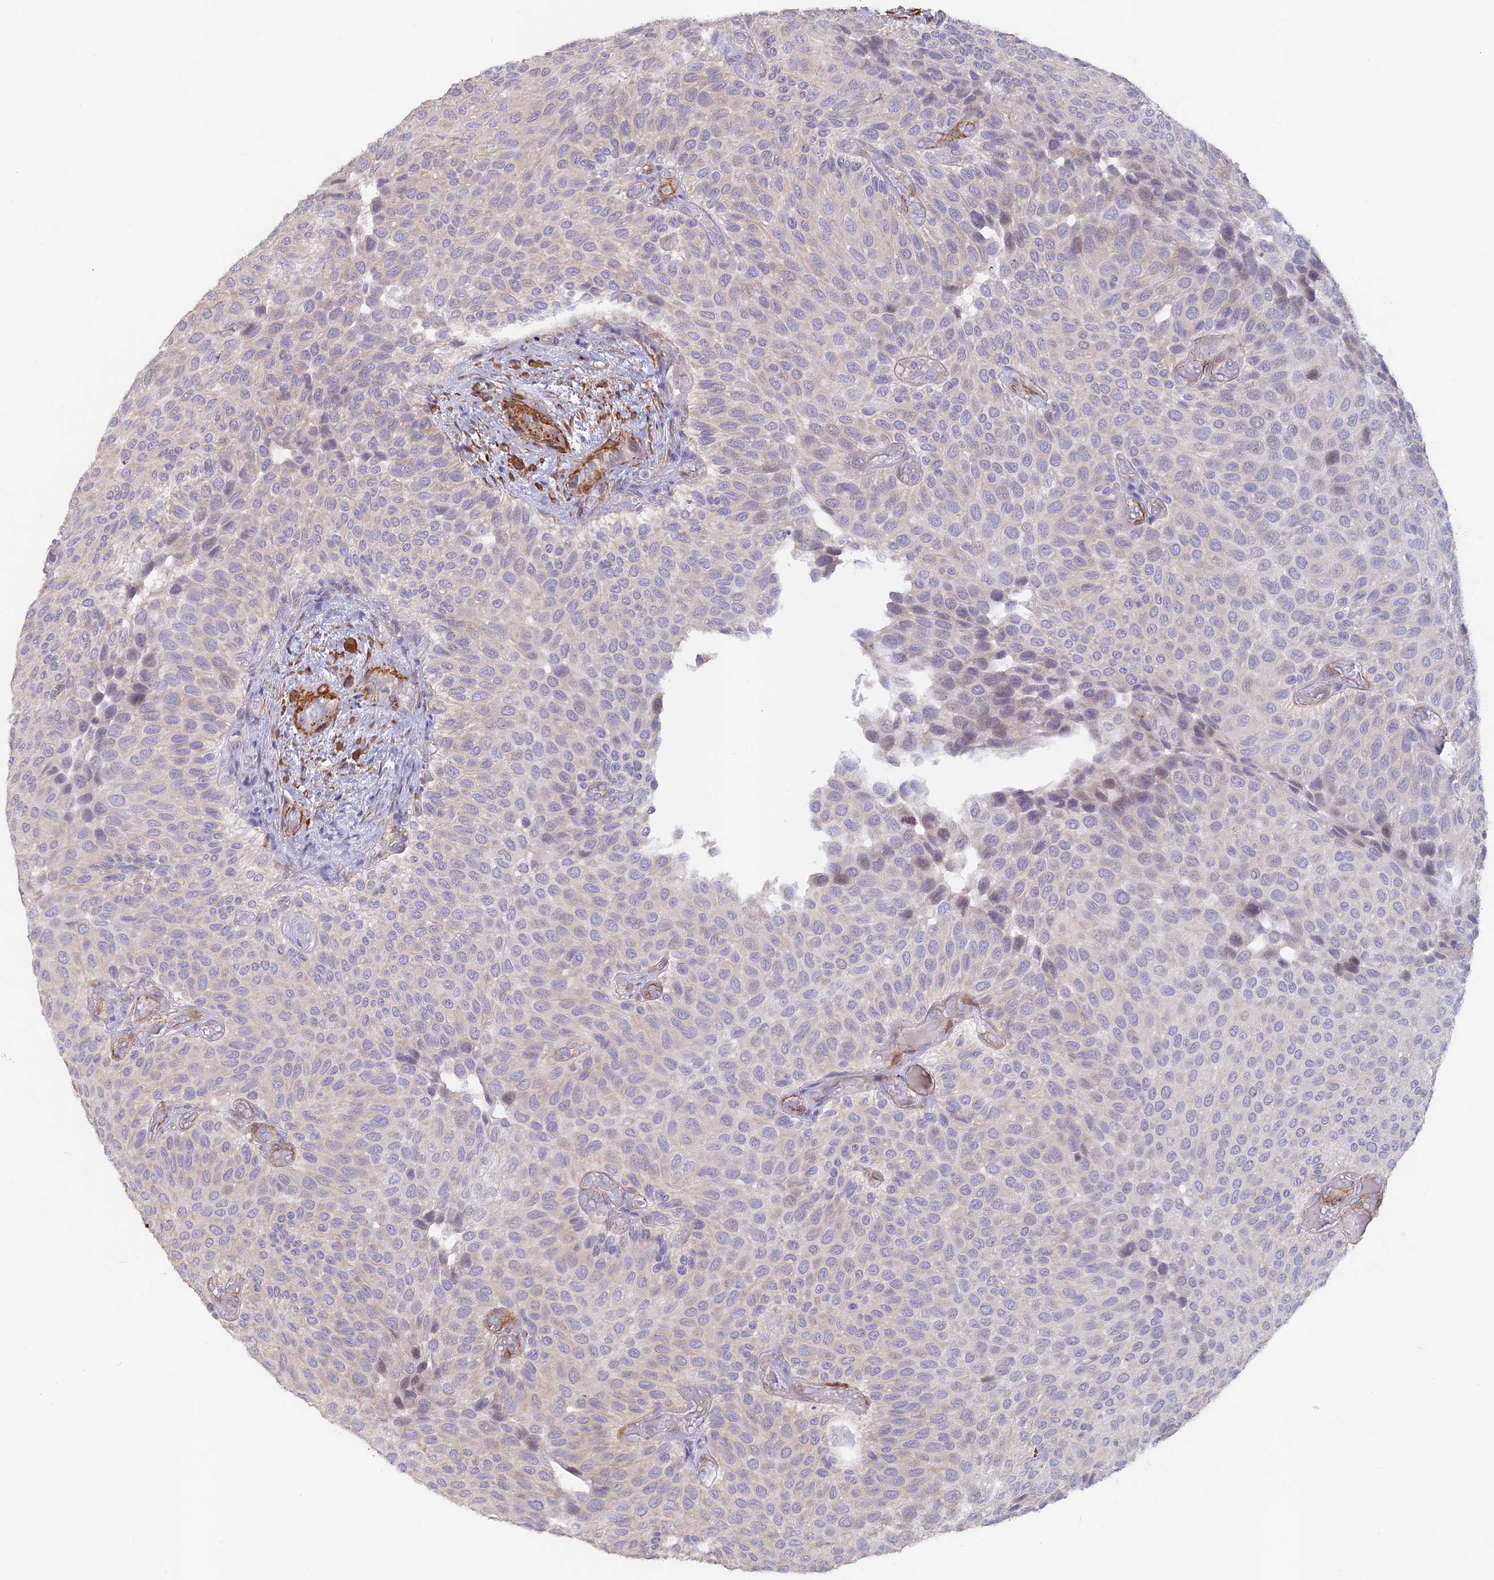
{"staining": {"intensity": "negative", "quantity": "none", "location": "none"}, "tissue": "urothelial cancer", "cell_type": "Tumor cells", "image_type": "cancer", "snomed": [{"axis": "morphology", "description": "Urothelial carcinoma, Low grade"}, {"axis": "topography", "description": "Urinary bladder"}], "caption": "Image shows no significant protein staining in tumor cells of urothelial cancer. Nuclei are stained in blue.", "gene": "CCDC154", "patient": {"sex": "male", "age": 89}}